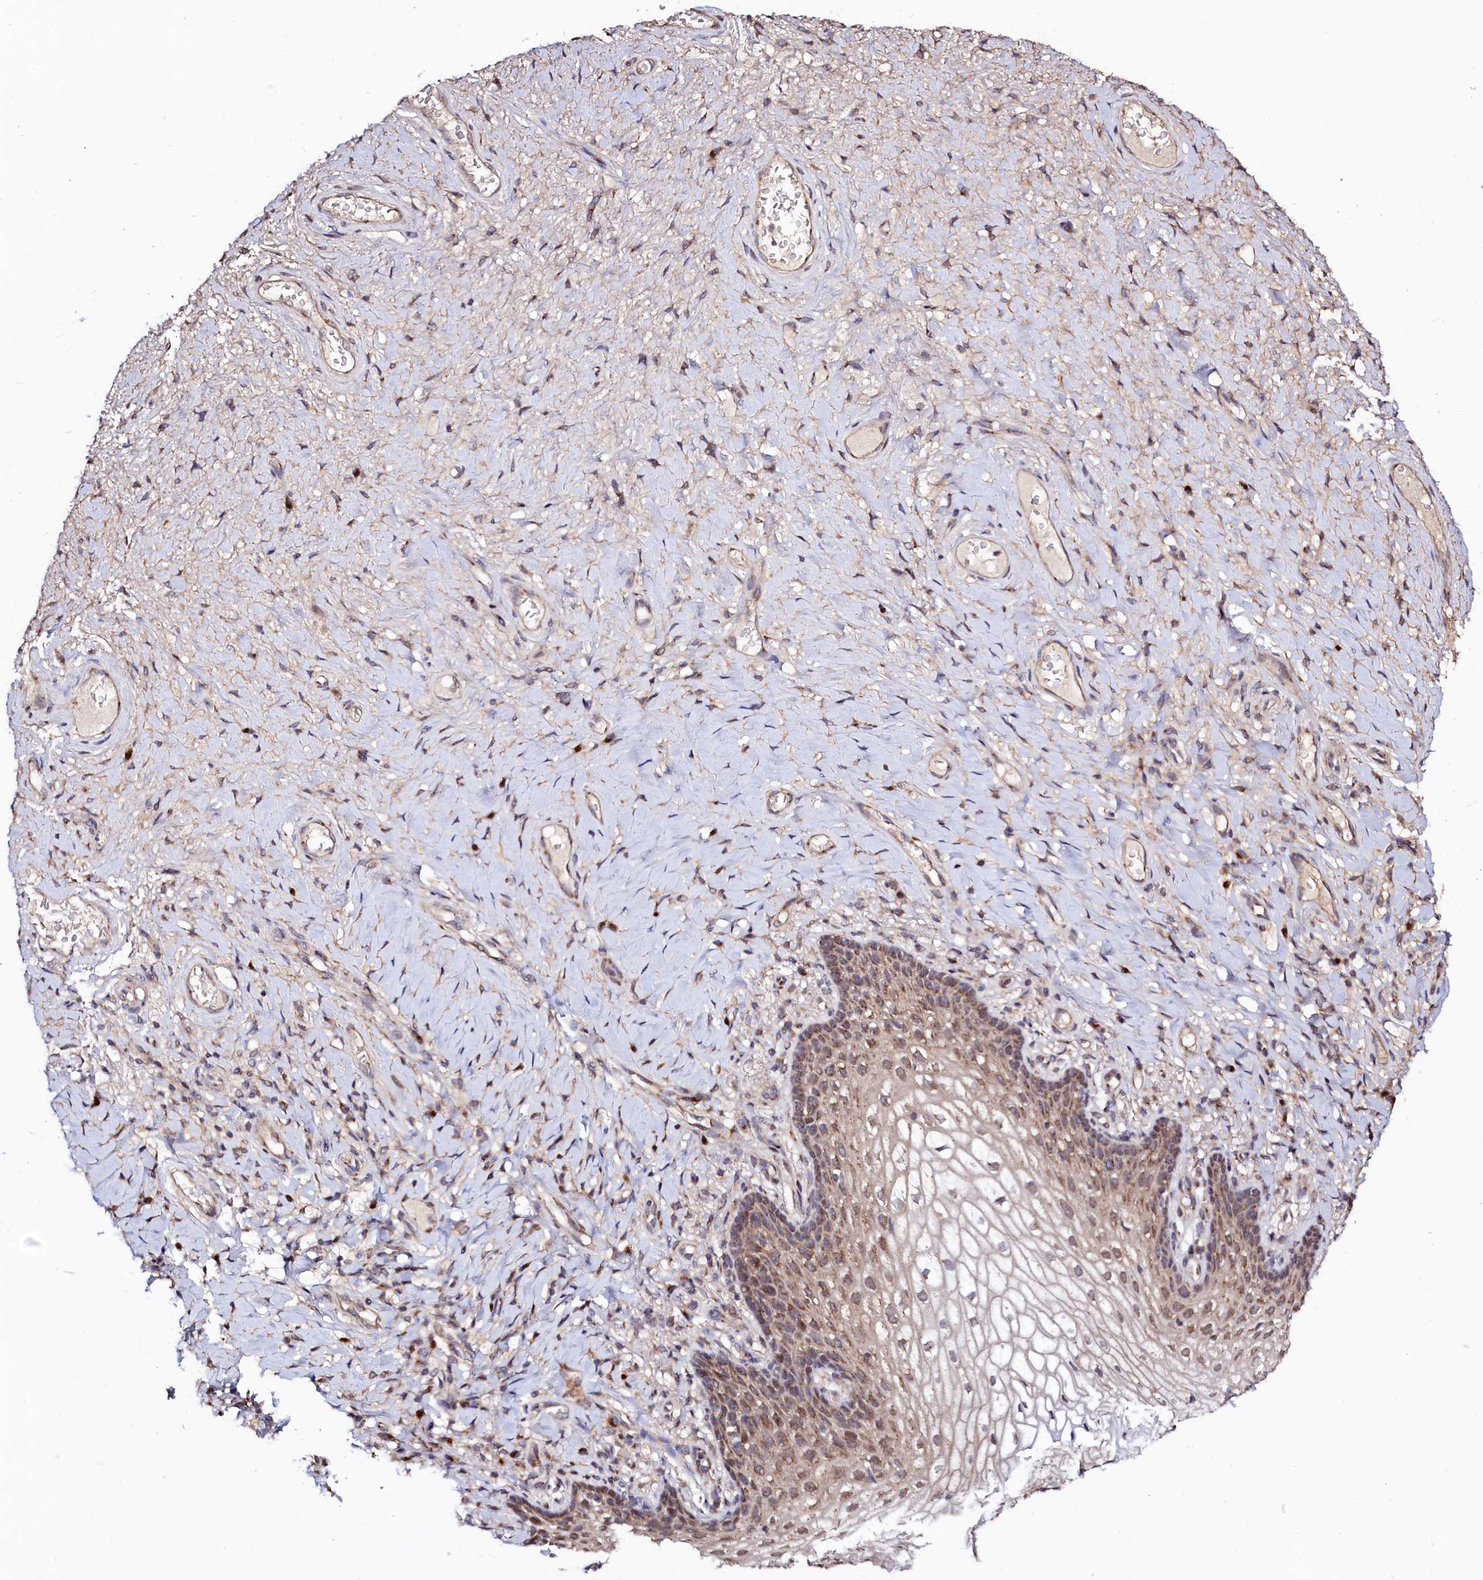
{"staining": {"intensity": "moderate", "quantity": "25%-75%", "location": "cytoplasmic/membranous"}, "tissue": "vagina", "cell_type": "Squamous epithelial cells", "image_type": "normal", "snomed": [{"axis": "morphology", "description": "Normal tissue, NOS"}, {"axis": "topography", "description": "Vagina"}], "caption": "Protein staining demonstrates moderate cytoplasmic/membranous staining in approximately 25%-75% of squamous epithelial cells in benign vagina. The staining was performed using DAB to visualize the protein expression in brown, while the nuclei were stained in blue with hematoxylin (Magnification: 20x).", "gene": "SEC24C", "patient": {"sex": "female", "age": 60}}